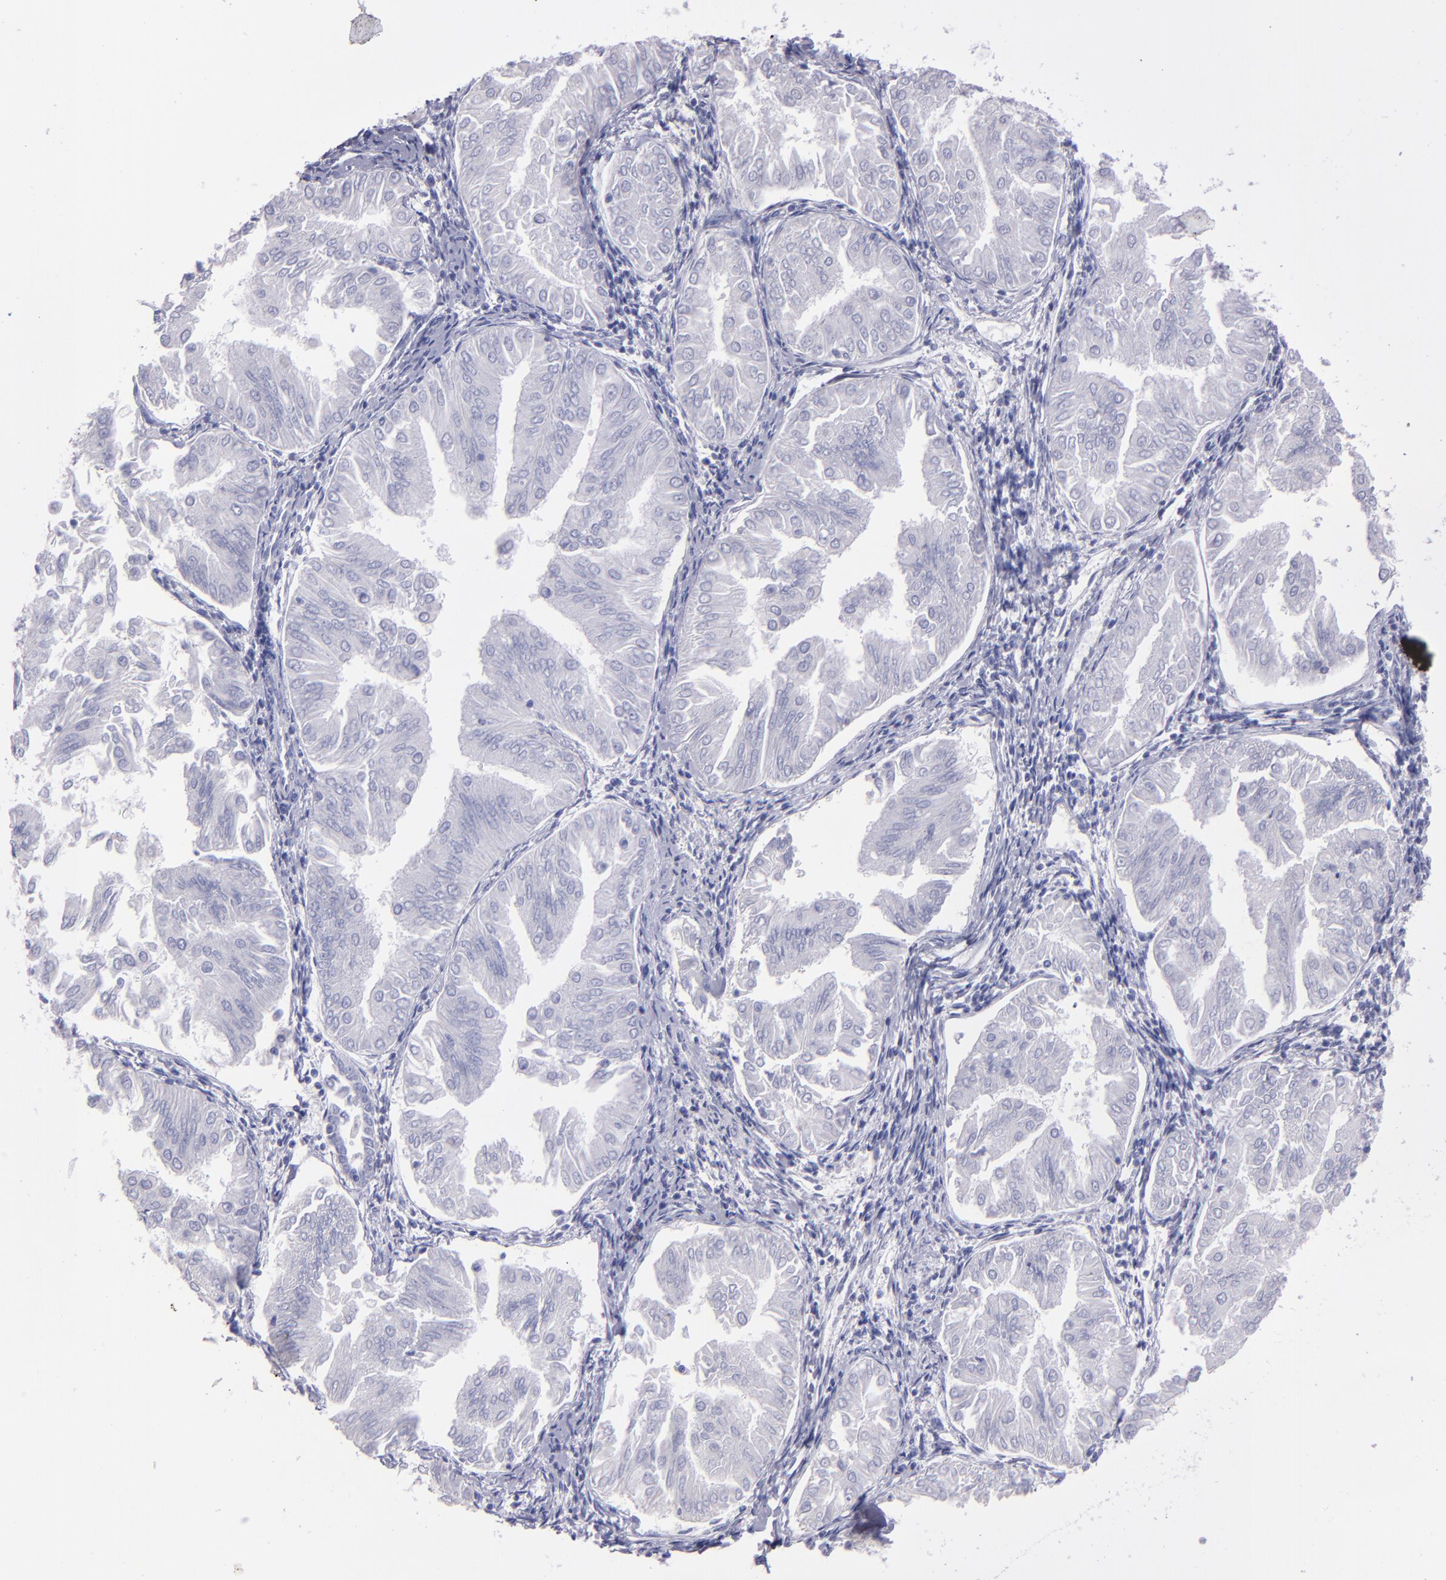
{"staining": {"intensity": "negative", "quantity": "none", "location": "none"}, "tissue": "endometrial cancer", "cell_type": "Tumor cells", "image_type": "cancer", "snomed": [{"axis": "morphology", "description": "Adenocarcinoma, NOS"}, {"axis": "topography", "description": "Endometrium"}], "caption": "Tumor cells show no significant staining in endometrial cancer (adenocarcinoma). (Brightfield microscopy of DAB (3,3'-diaminobenzidine) immunohistochemistry at high magnification).", "gene": "TG", "patient": {"sex": "female", "age": 53}}